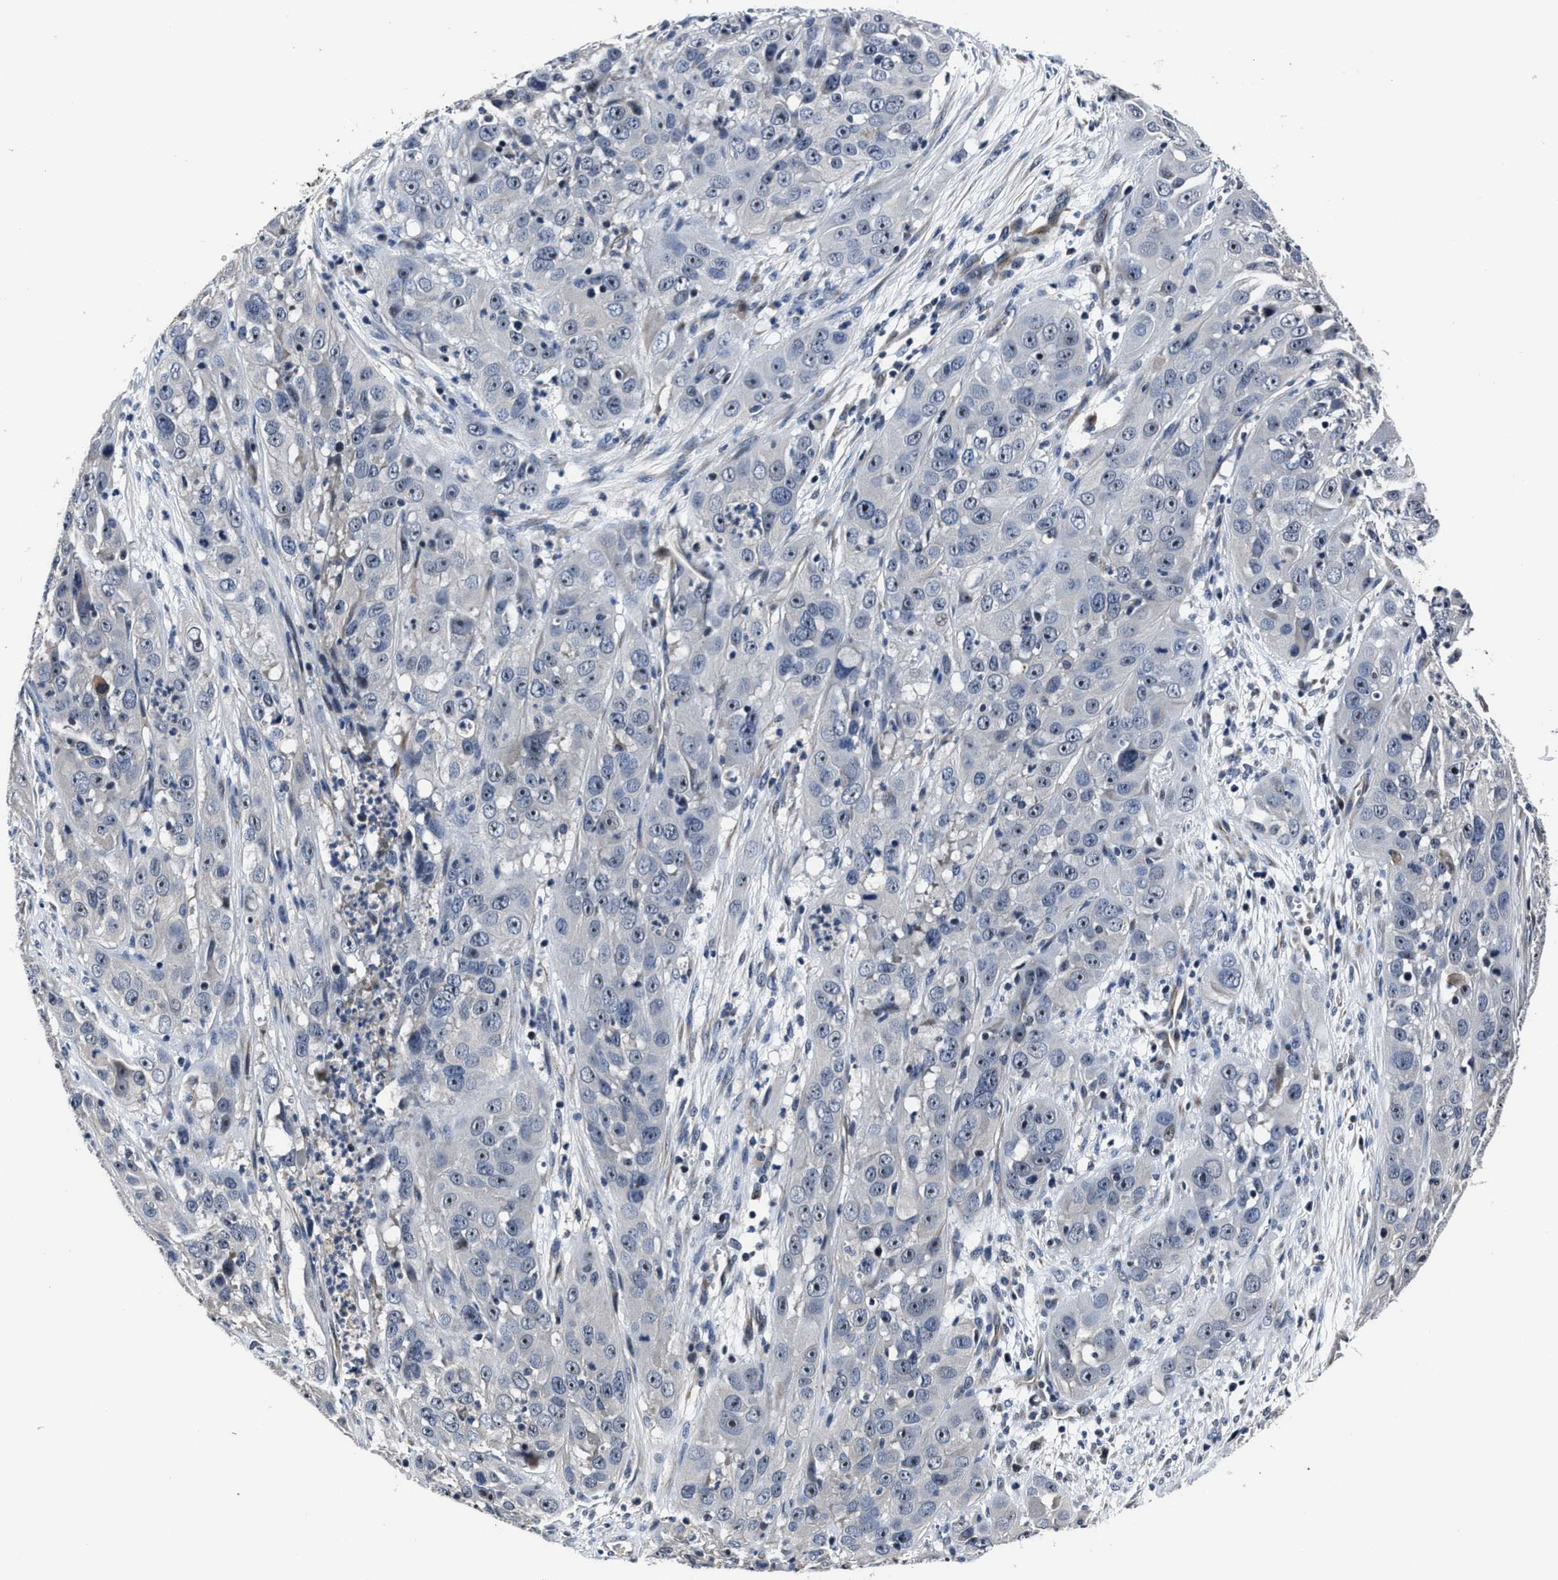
{"staining": {"intensity": "negative", "quantity": "none", "location": "none"}, "tissue": "cervical cancer", "cell_type": "Tumor cells", "image_type": "cancer", "snomed": [{"axis": "morphology", "description": "Squamous cell carcinoma, NOS"}, {"axis": "topography", "description": "Cervix"}], "caption": "There is no significant staining in tumor cells of cervical cancer.", "gene": "RSBN1L", "patient": {"sex": "female", "age": 32}}